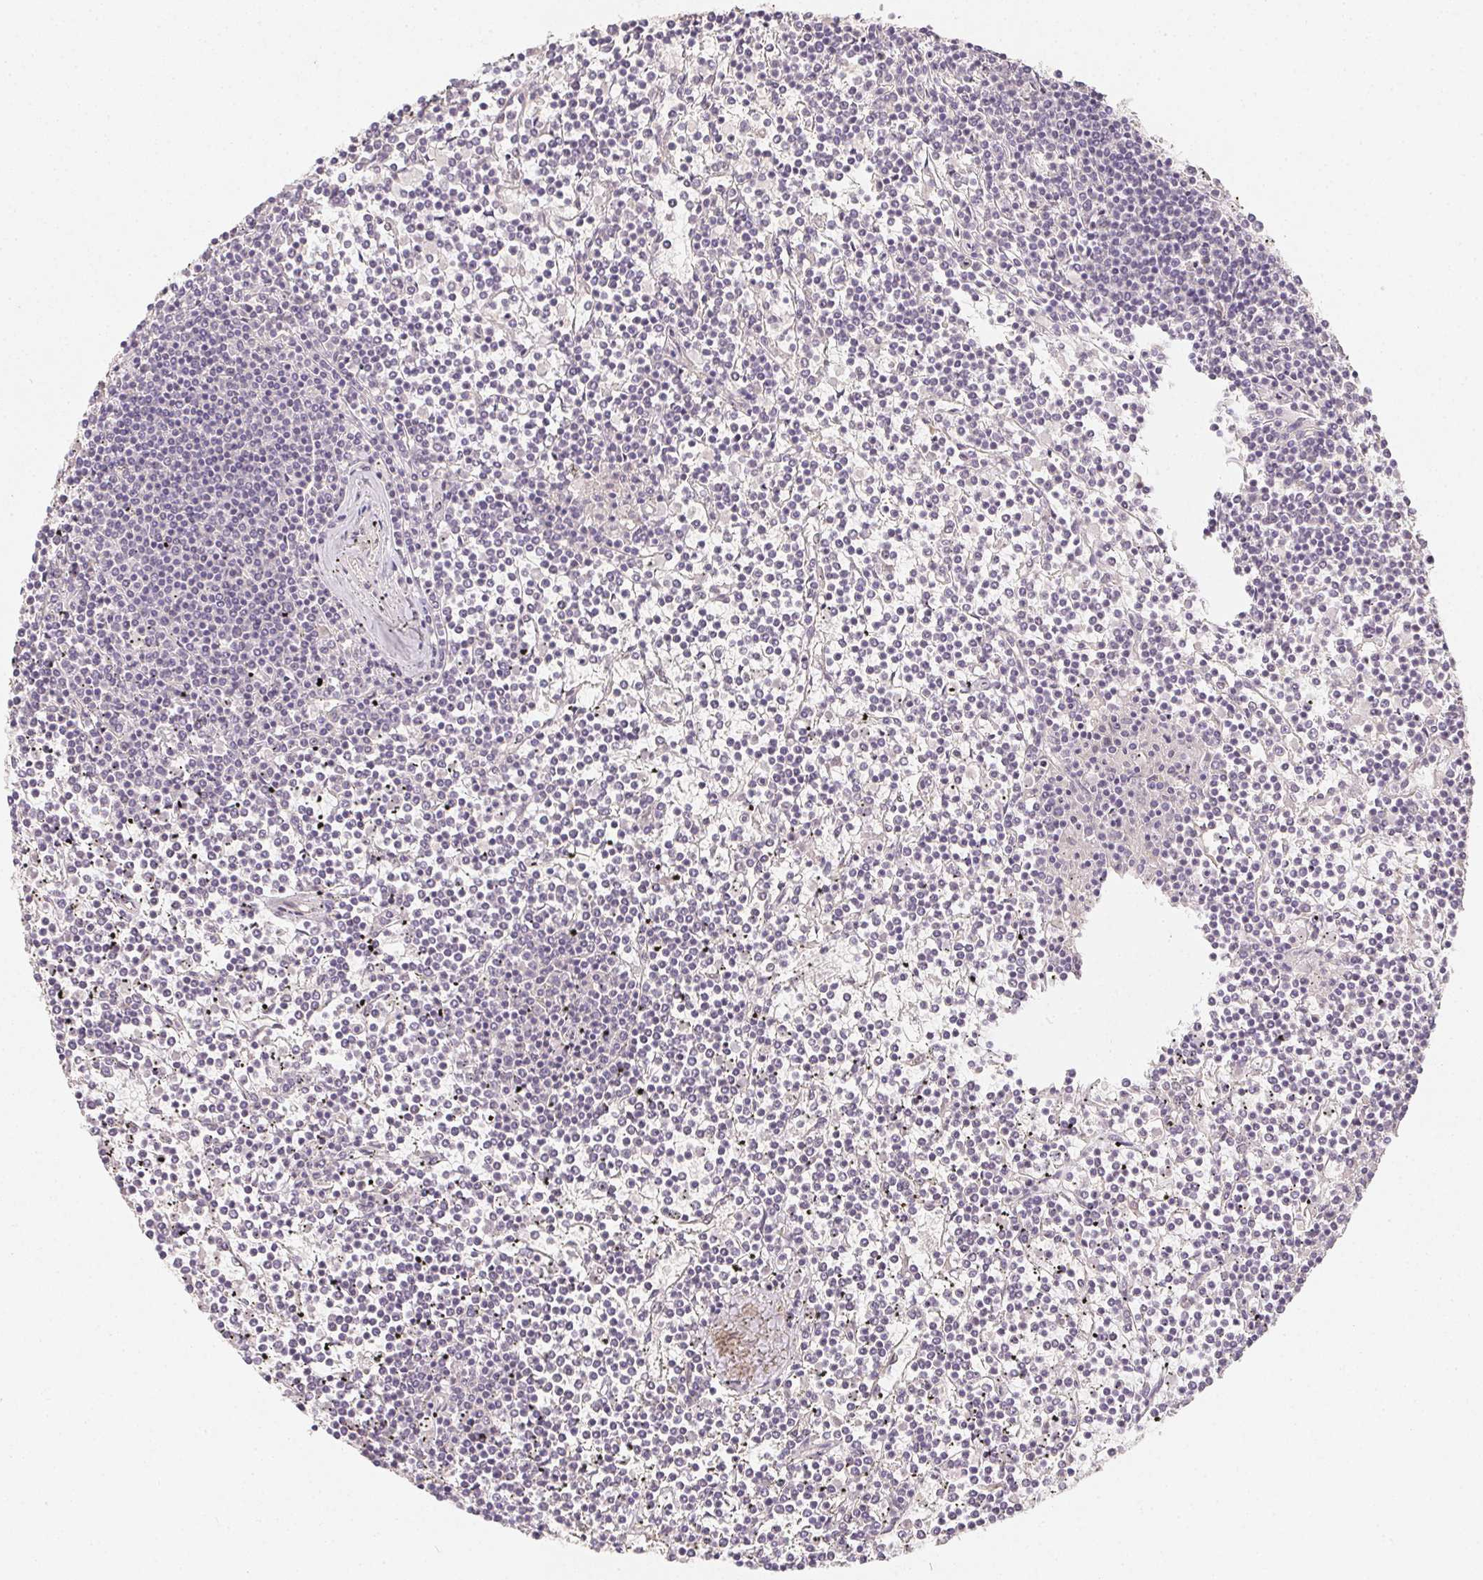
{"staining": {"intensity": "negative", "quantity": "none", "location": "none"}, "tissue": "lymphoma", "cell_type": "Tumor cells", "image_type": "cancer", "snomed": [{"axis": "morphology", "description": "Malignant lymphoma, non-Hodgkin's type, Low grade"}, {"axis": "topography", "description": "Spleen"}], "caption": "Immunohistochemistry (IHC) of low-grade malignant lymphoma, non-Hodgkin's type reveals no positivity in tumor cells. The staining was performed using DAB to visualize the protein expression in brown, while the nuclei were stained in blue with hematoxylin (Magnification: 20x).", "gene": "SOAT1", "patient": {"sex": "female", "age": 19}}